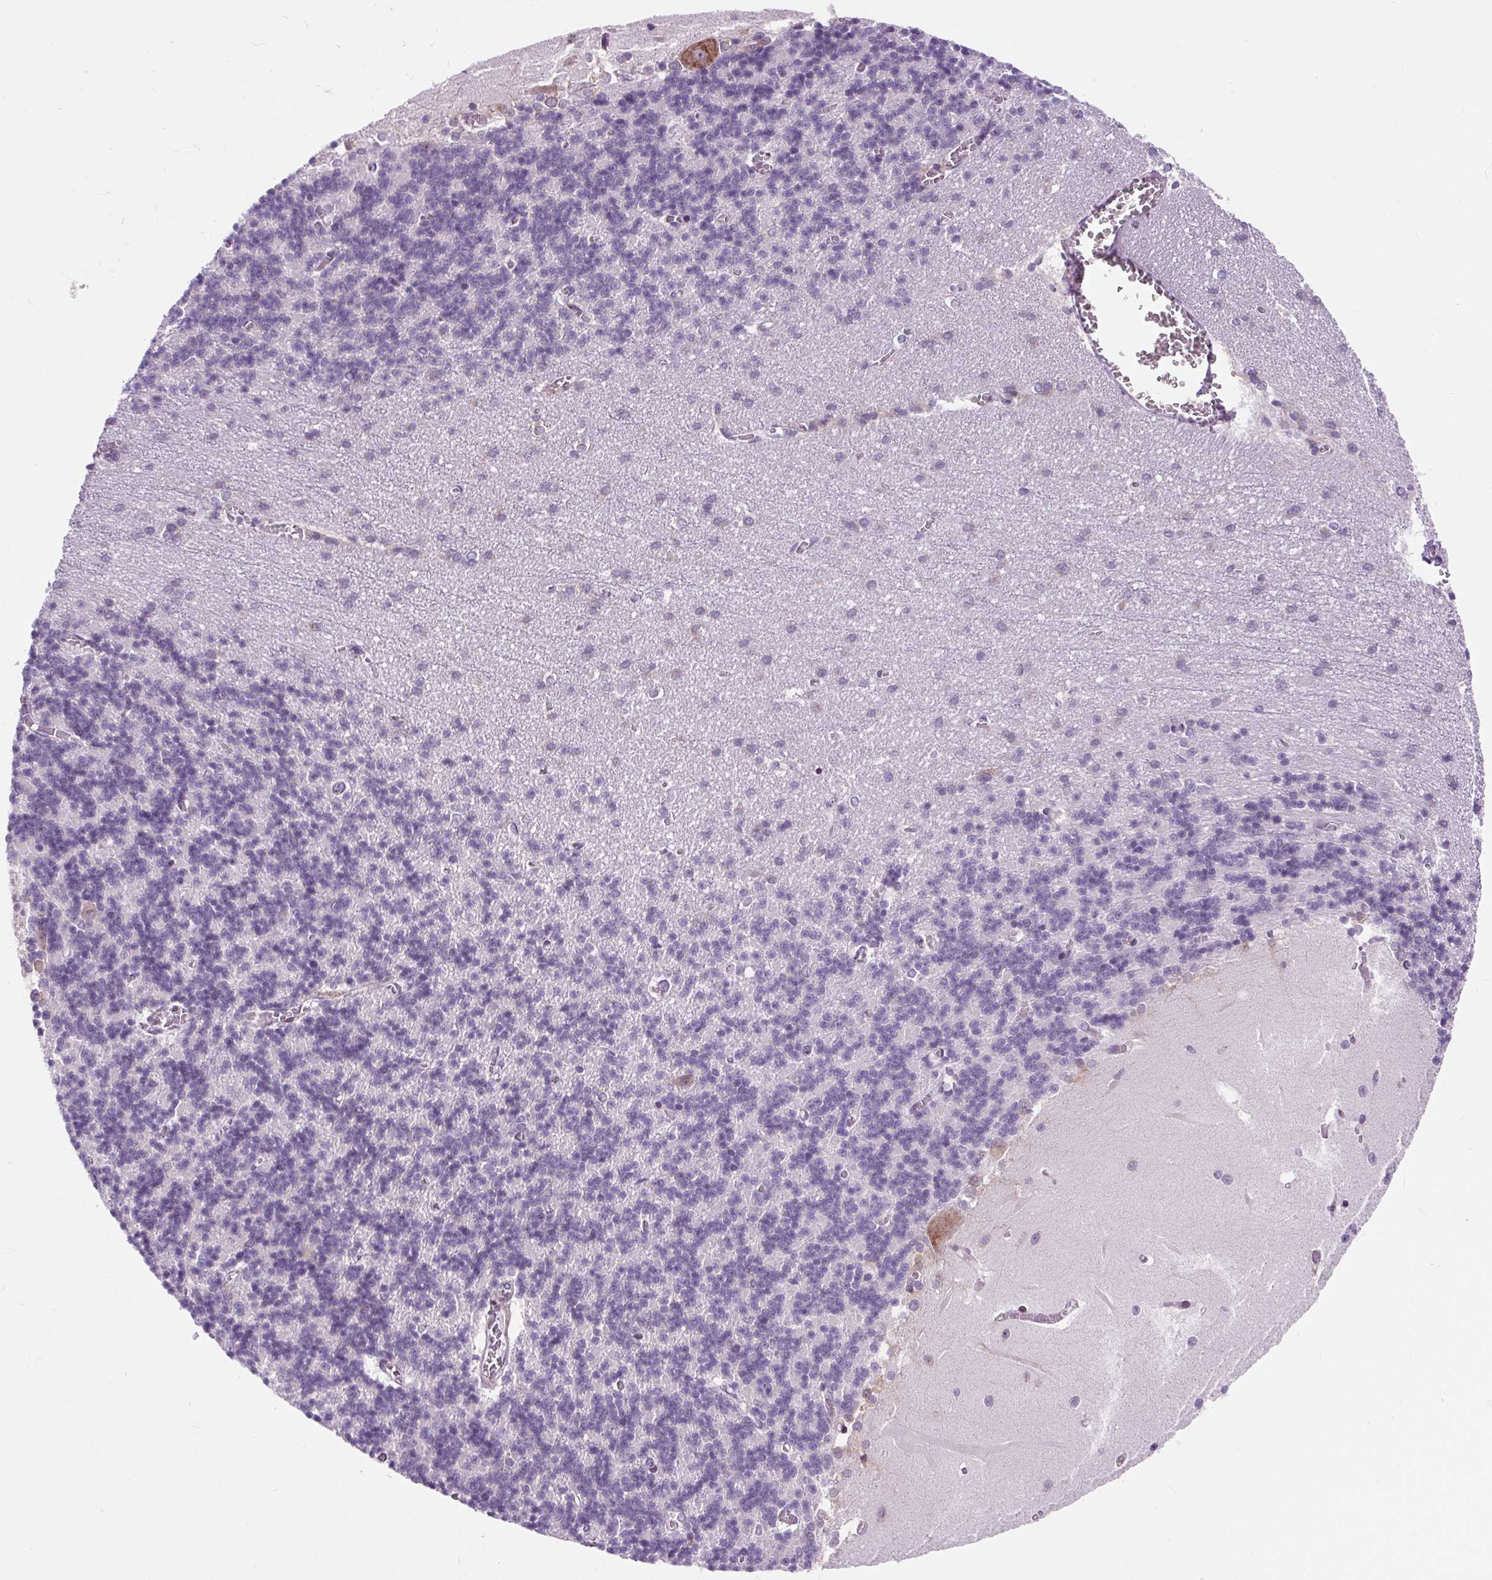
{"staining": {"intensity": "negative", "quantity": "none", "location": "none"}, "tissue": "cerebellum", "cell_type": "Cells in granular layer", "image_type": "normal", "snomed": [{"axis": "morphology", "description": "Normal tissue, NOS"}, {"axis": "topography", "description": "Cerebellum"}], "caption": "Immunohistochemistry (IHC) of unremarkable human cerebellum exhibits no staining in cells in granular layer.", "gene": "CISD3", "patient": {"sex": "male", "age": 37}}